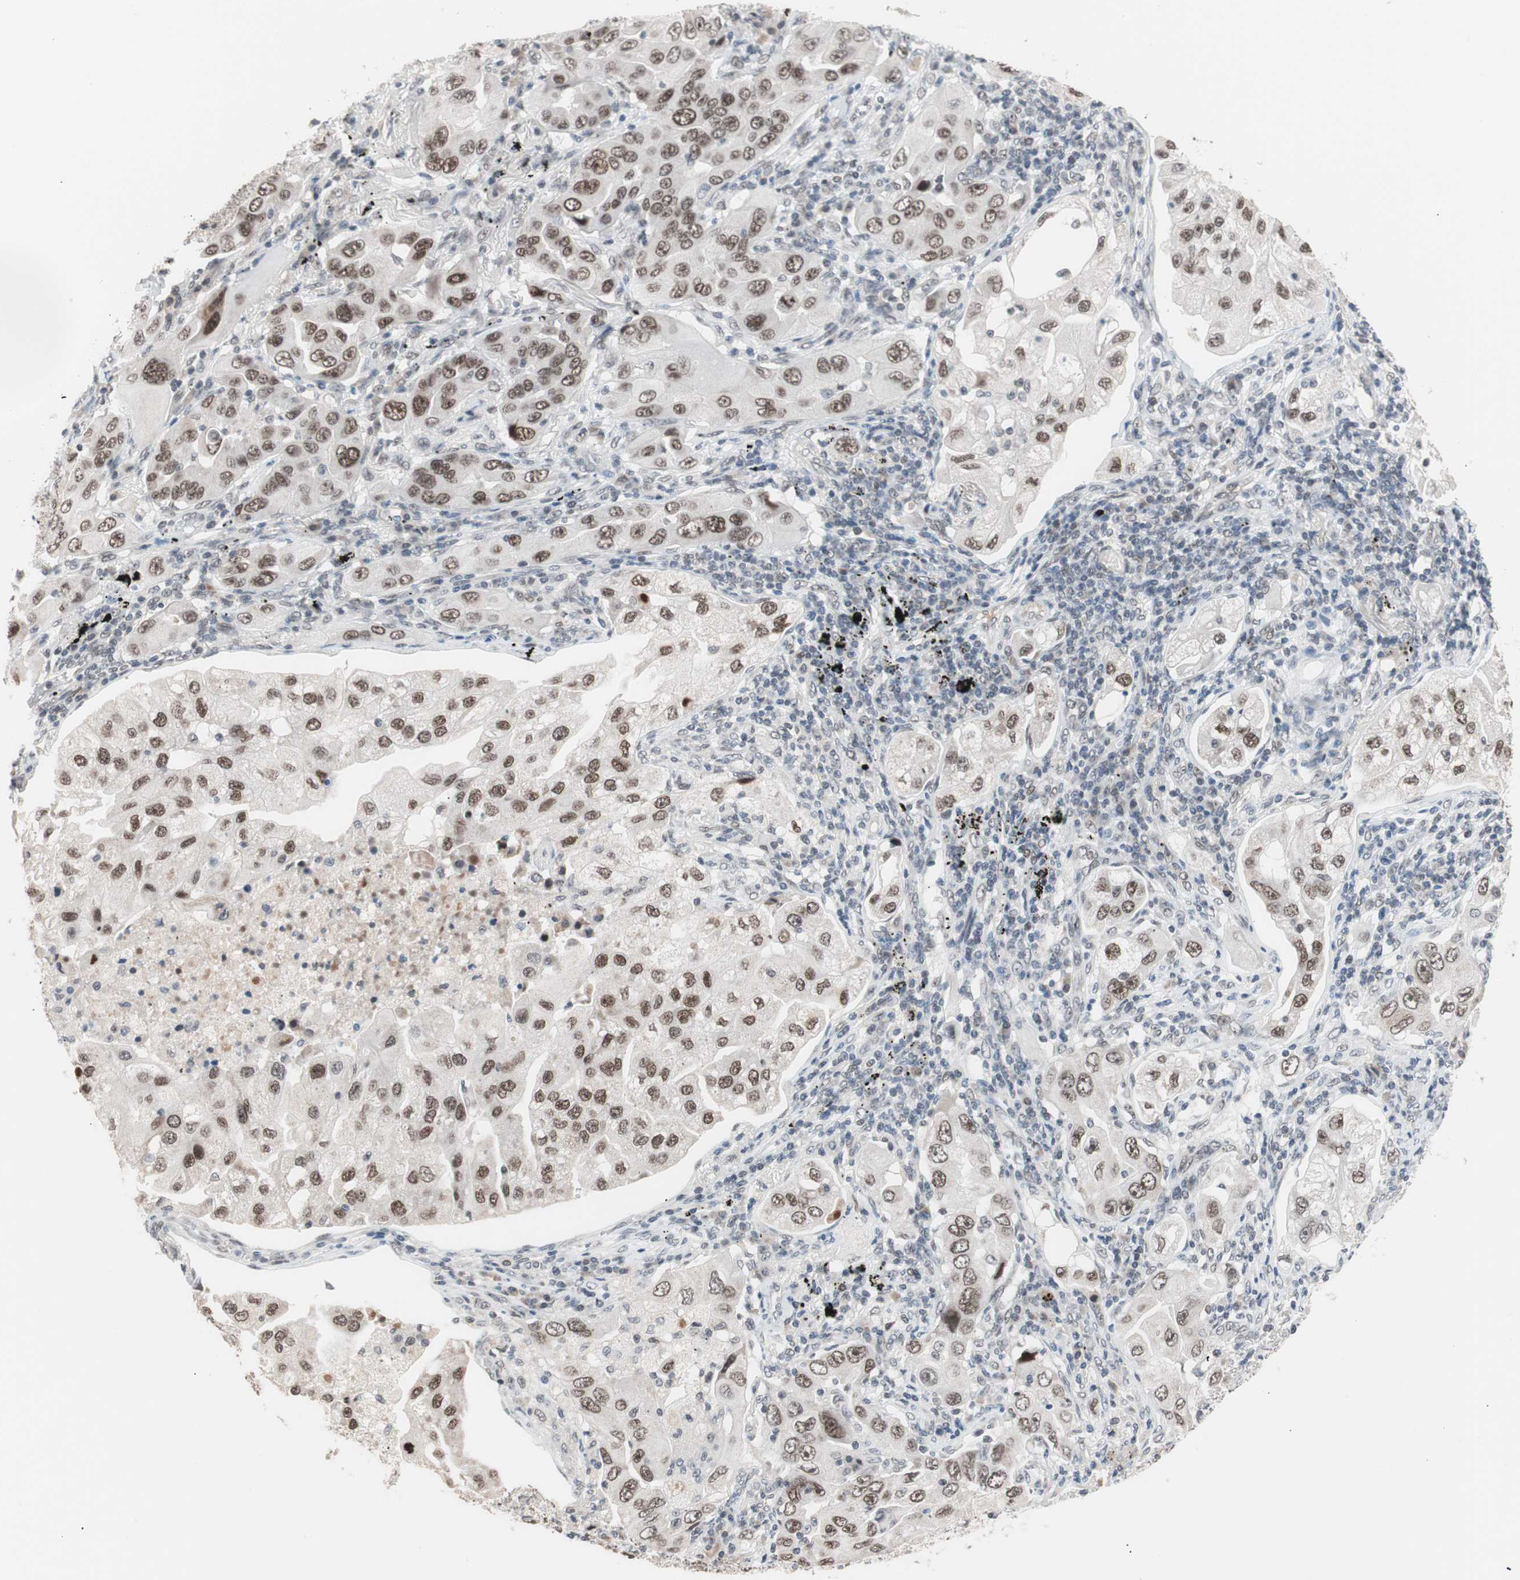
{"staining": {"intensity": "moderate", "quantity": ">75%", "location": "nuclear"}, "tissue": "lung cancer", "cell_type": "Tumor cells", "image_type": "cancer", "snomed": [{"axis": "morphology", "description": "Adenocarcinoma, NOS"}, {"axis": "topography", "description": "Lung"}], "caption": "An immunohistochemistry (IHC) image of neoplastic tissue is shown. Protein staining in brown shows moderate nuclear positivity in lung cancer (adenocarcinoma) within tumor cells. (DAB IHC with brightfield microscopy, high magnification).", "gene": "LIG3", "patient": {"sex": "female", "age": 65}}